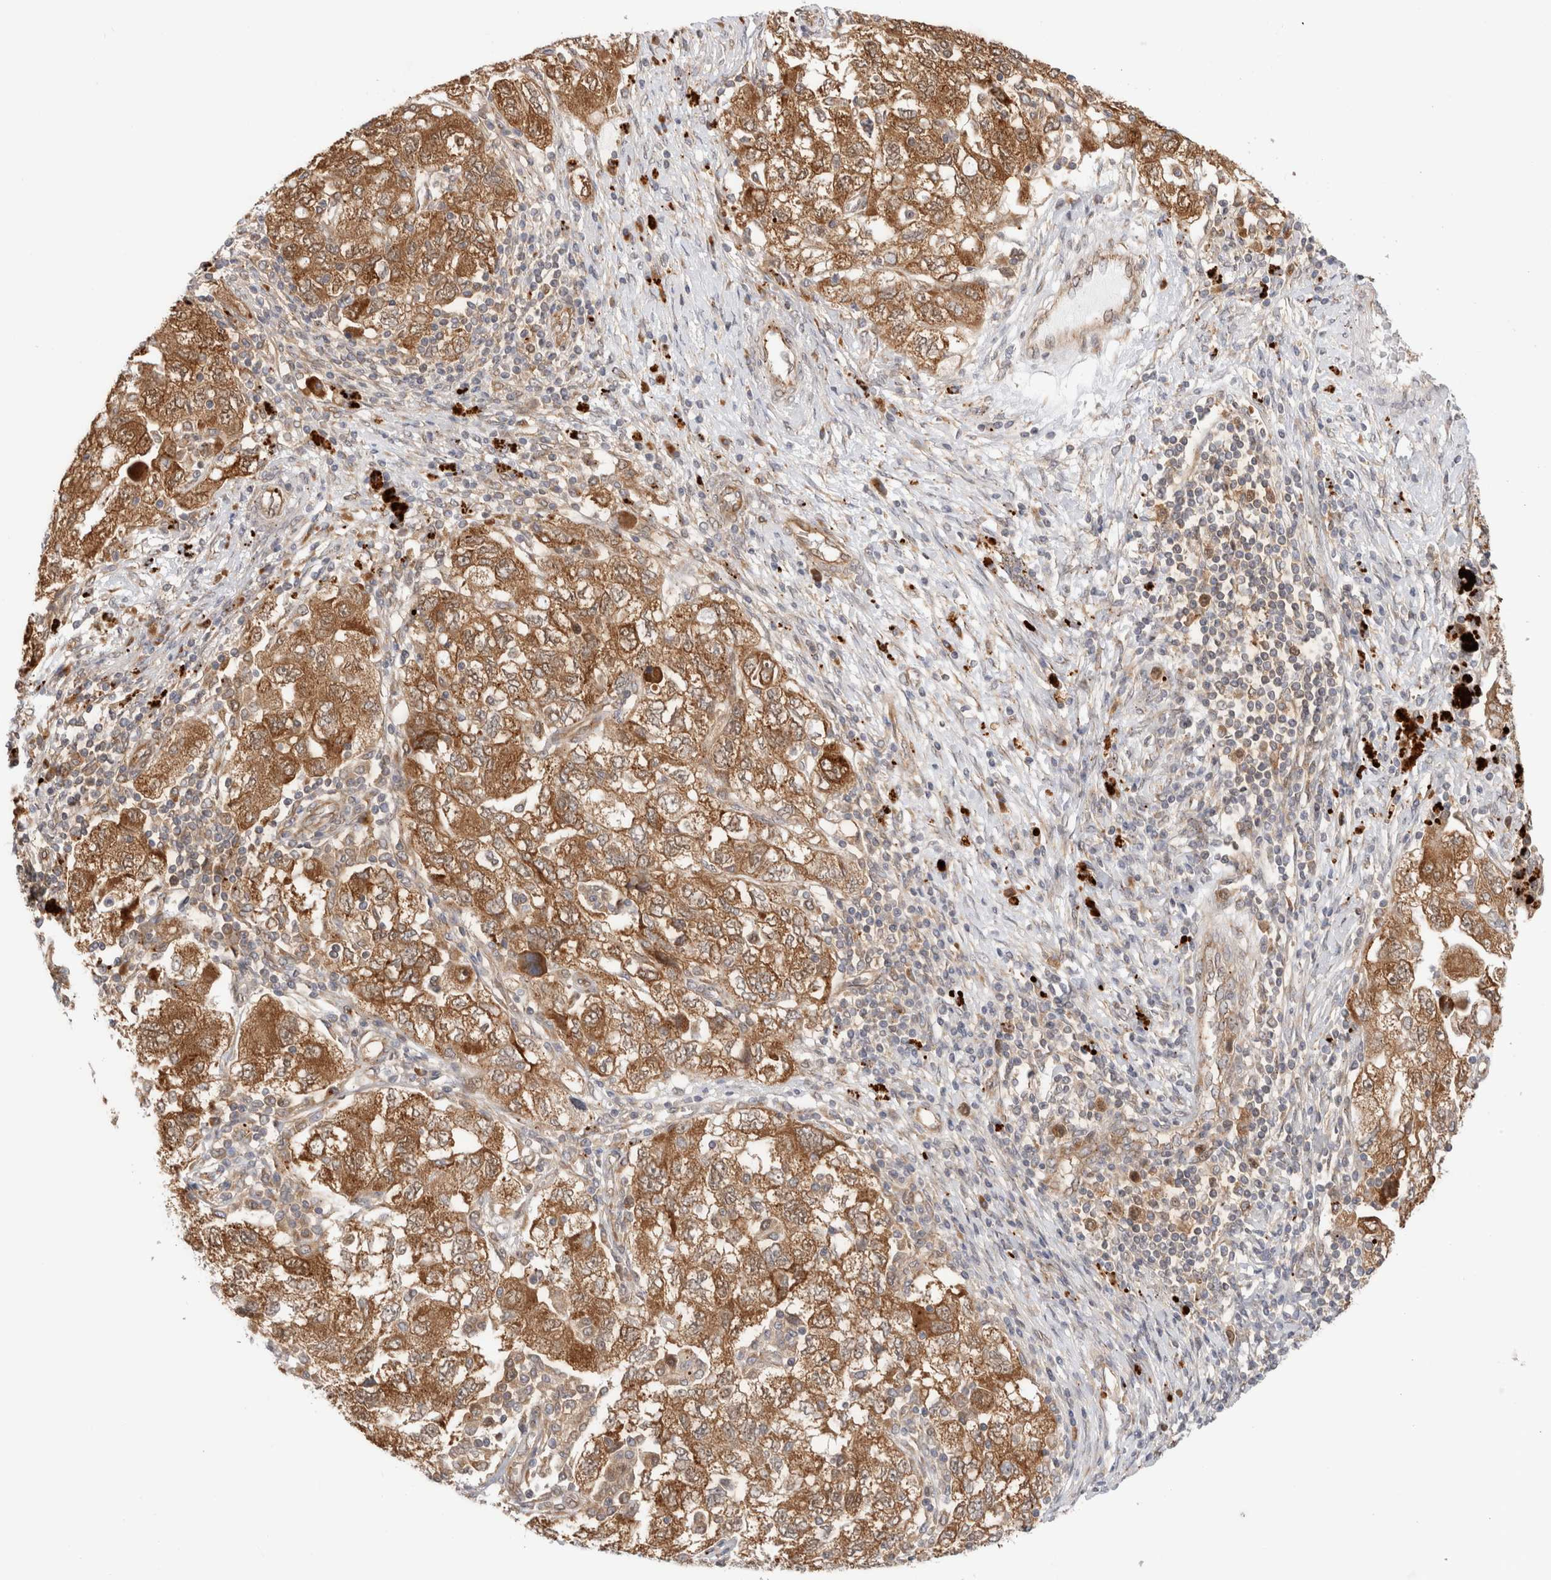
{"staining": {"intensity": "moderate", "quantity": ">75%", "location": "cytoplasmic/membranous"}, "tissue": "ovarian cancer", "cell_type": "Tumor cells", "image_type": "cancer", "snomed": [{"axis": "morphology", "description": "Carcinoma, NOS"}, {"axis": "morphology", "description": "Cystadenocarcinoma, serous, NOS"}, {"axis": "topography", "description": "Ovary"}], "caption": "The immunohistochemical stain shows moderate cytoplasmic/membranous positivity in tumor cells of ovarian cancer (carcinoma) tissue.", "gene": "ACTL9", "patient": {"sex": "female", "age": 69}}